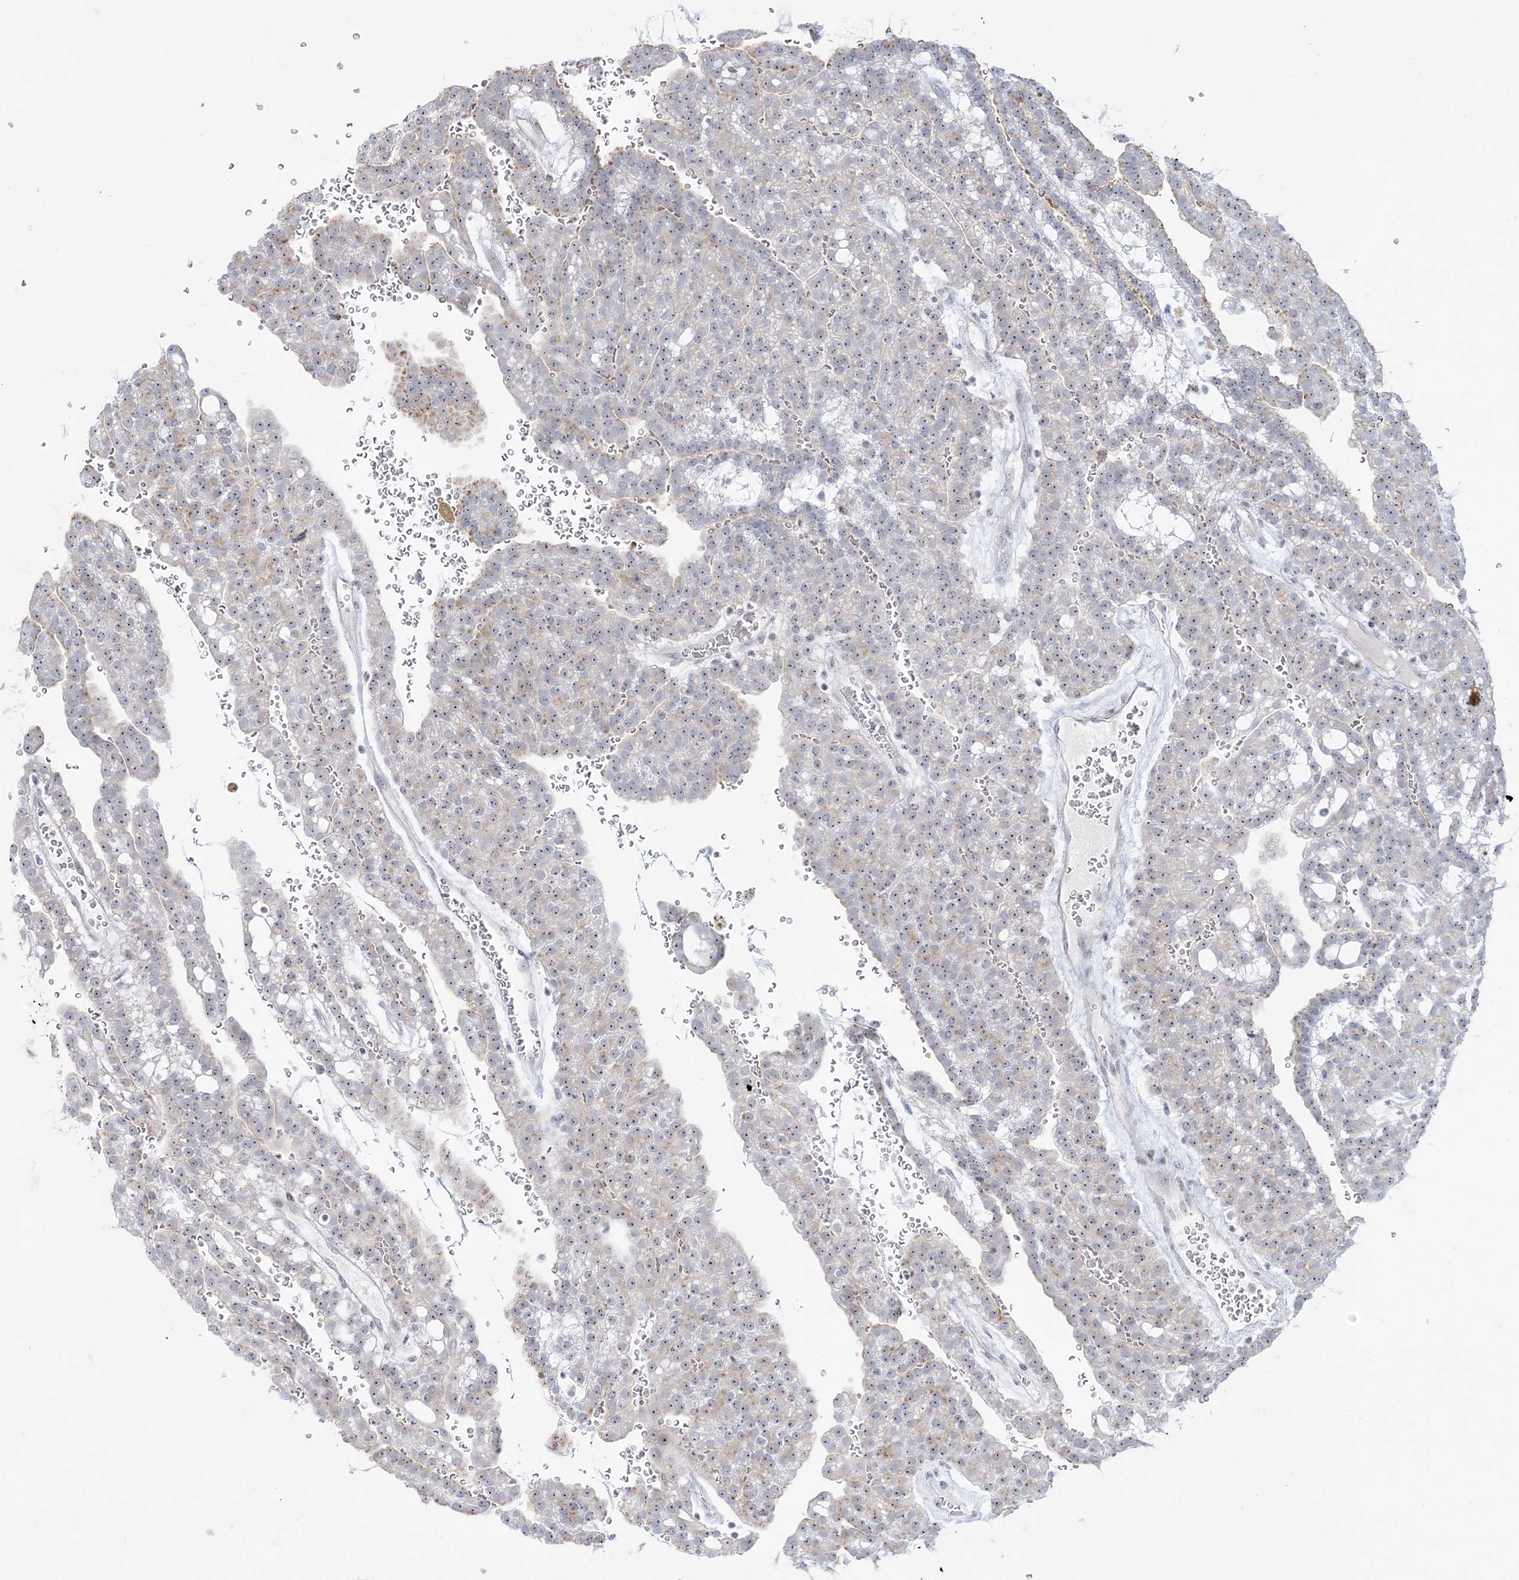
{"staining": {"intensity": "moderate", "quantity": "25%-75%", "location": "nuclear"}, "tissue": "renal cancer", "cell_type": "Tumor cells", "image_type": "cancer", "snomed": [{"axis": "morphology", "description": "Adenocarcinoma, NOS"}, {"axis": "topography", "description": "Kidney"}], "caption": "Adenocarcinoma (renal) stained with a protein marker shows moderate staining in tumor cells.", "gene": "SH3BP4", "patient": {"sex": "male", "age": 63}}